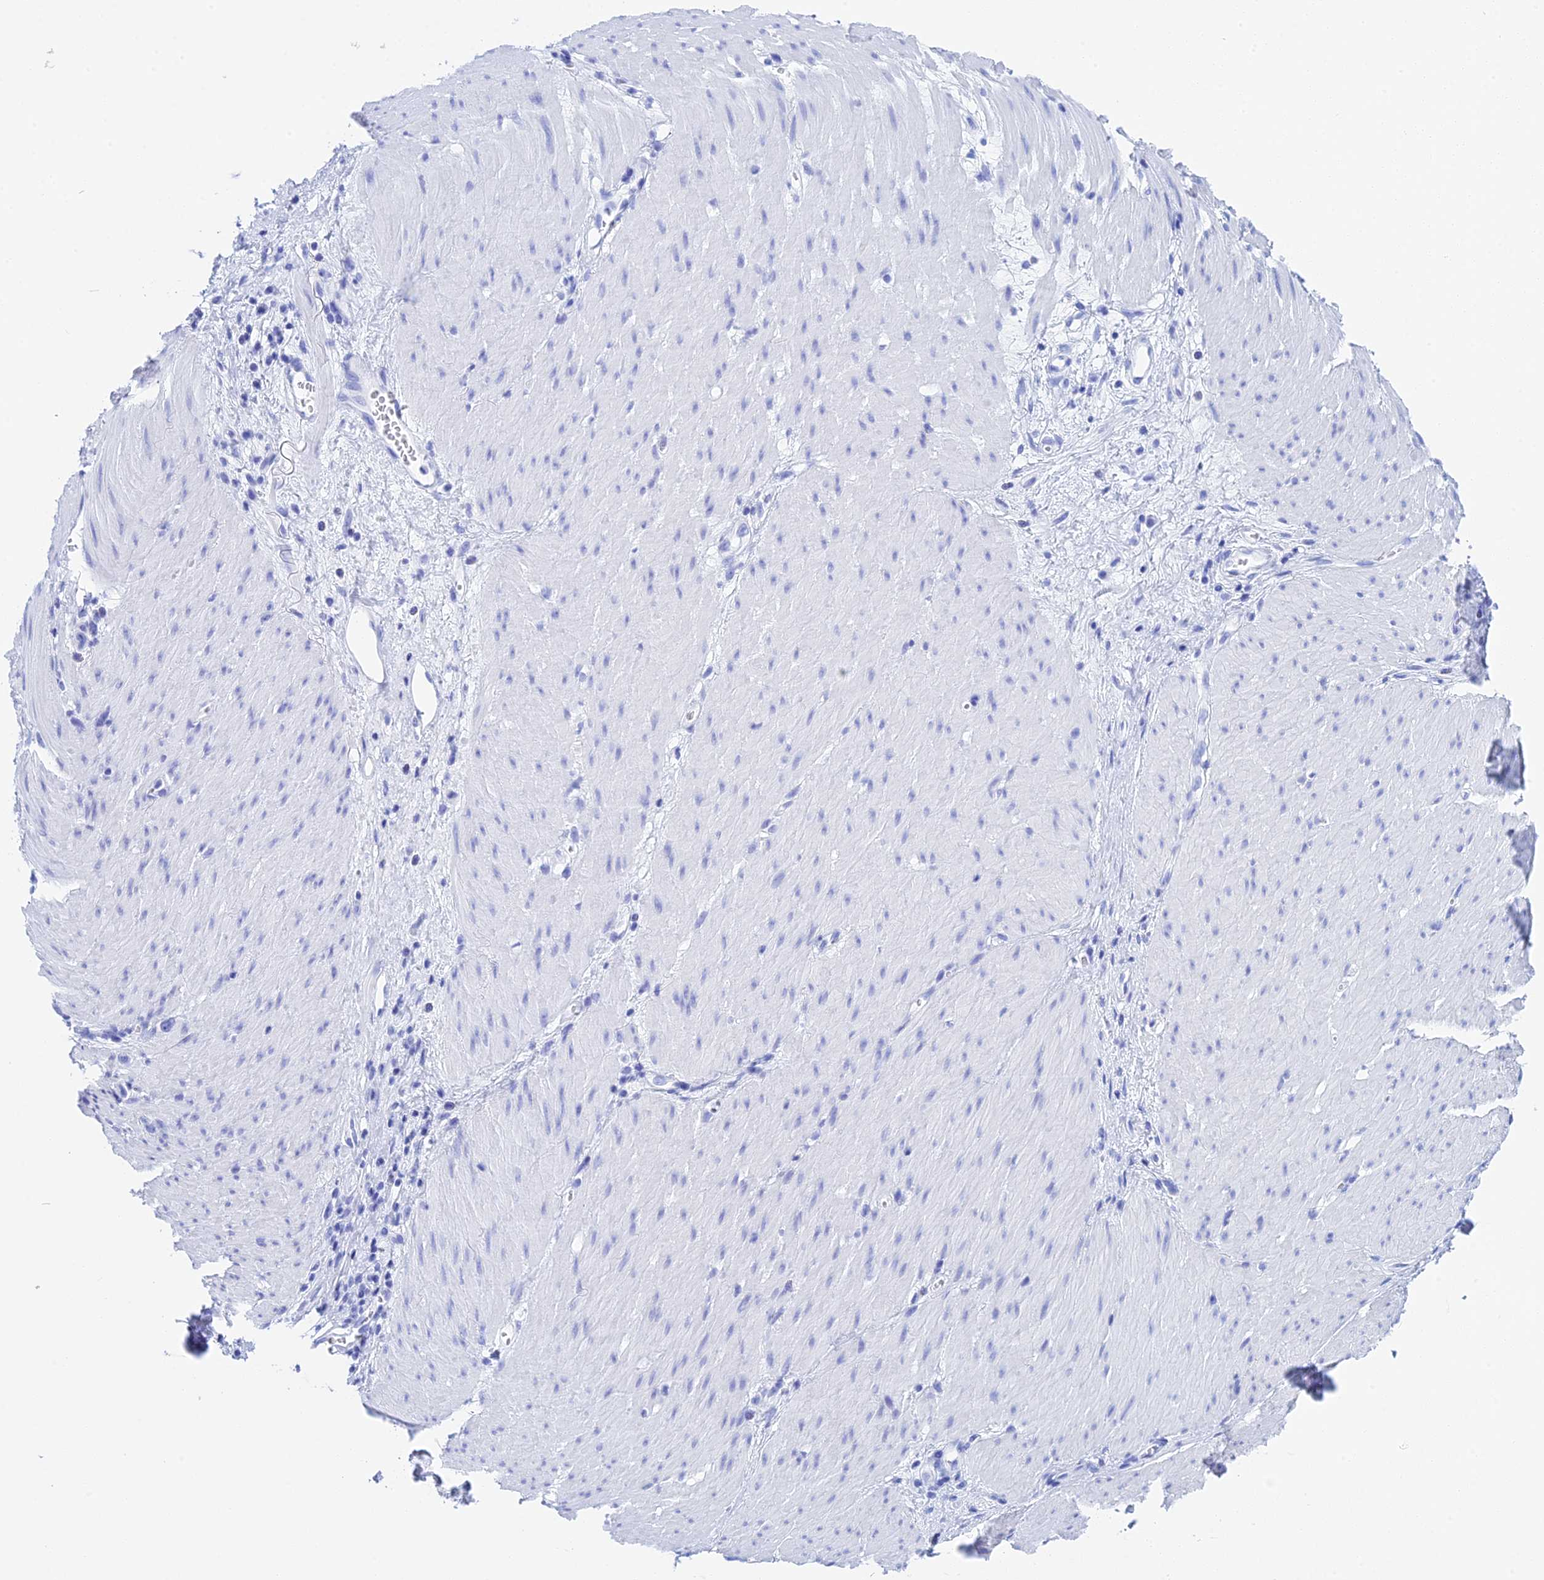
{"staining": {"intensity": "negative", "quantity": "none", "location": "none"}, "tissue": "stomach cancer", "cell_type": "Tumor cells", "image_type": "cancer", "snomed": [{"axis": "morphology", "description": "Adenocarcinoma, NOS"}, {"axis": "topography", "description": "Stomach"}], "caption": "High power microscopy photomicrograph of an immunohistochemistry image of adenocarcinoma (stomach), revealing no significant positivity in tumor cells.", "gene": "TEX101", "patient": {"sex": "female", "age": 76}}